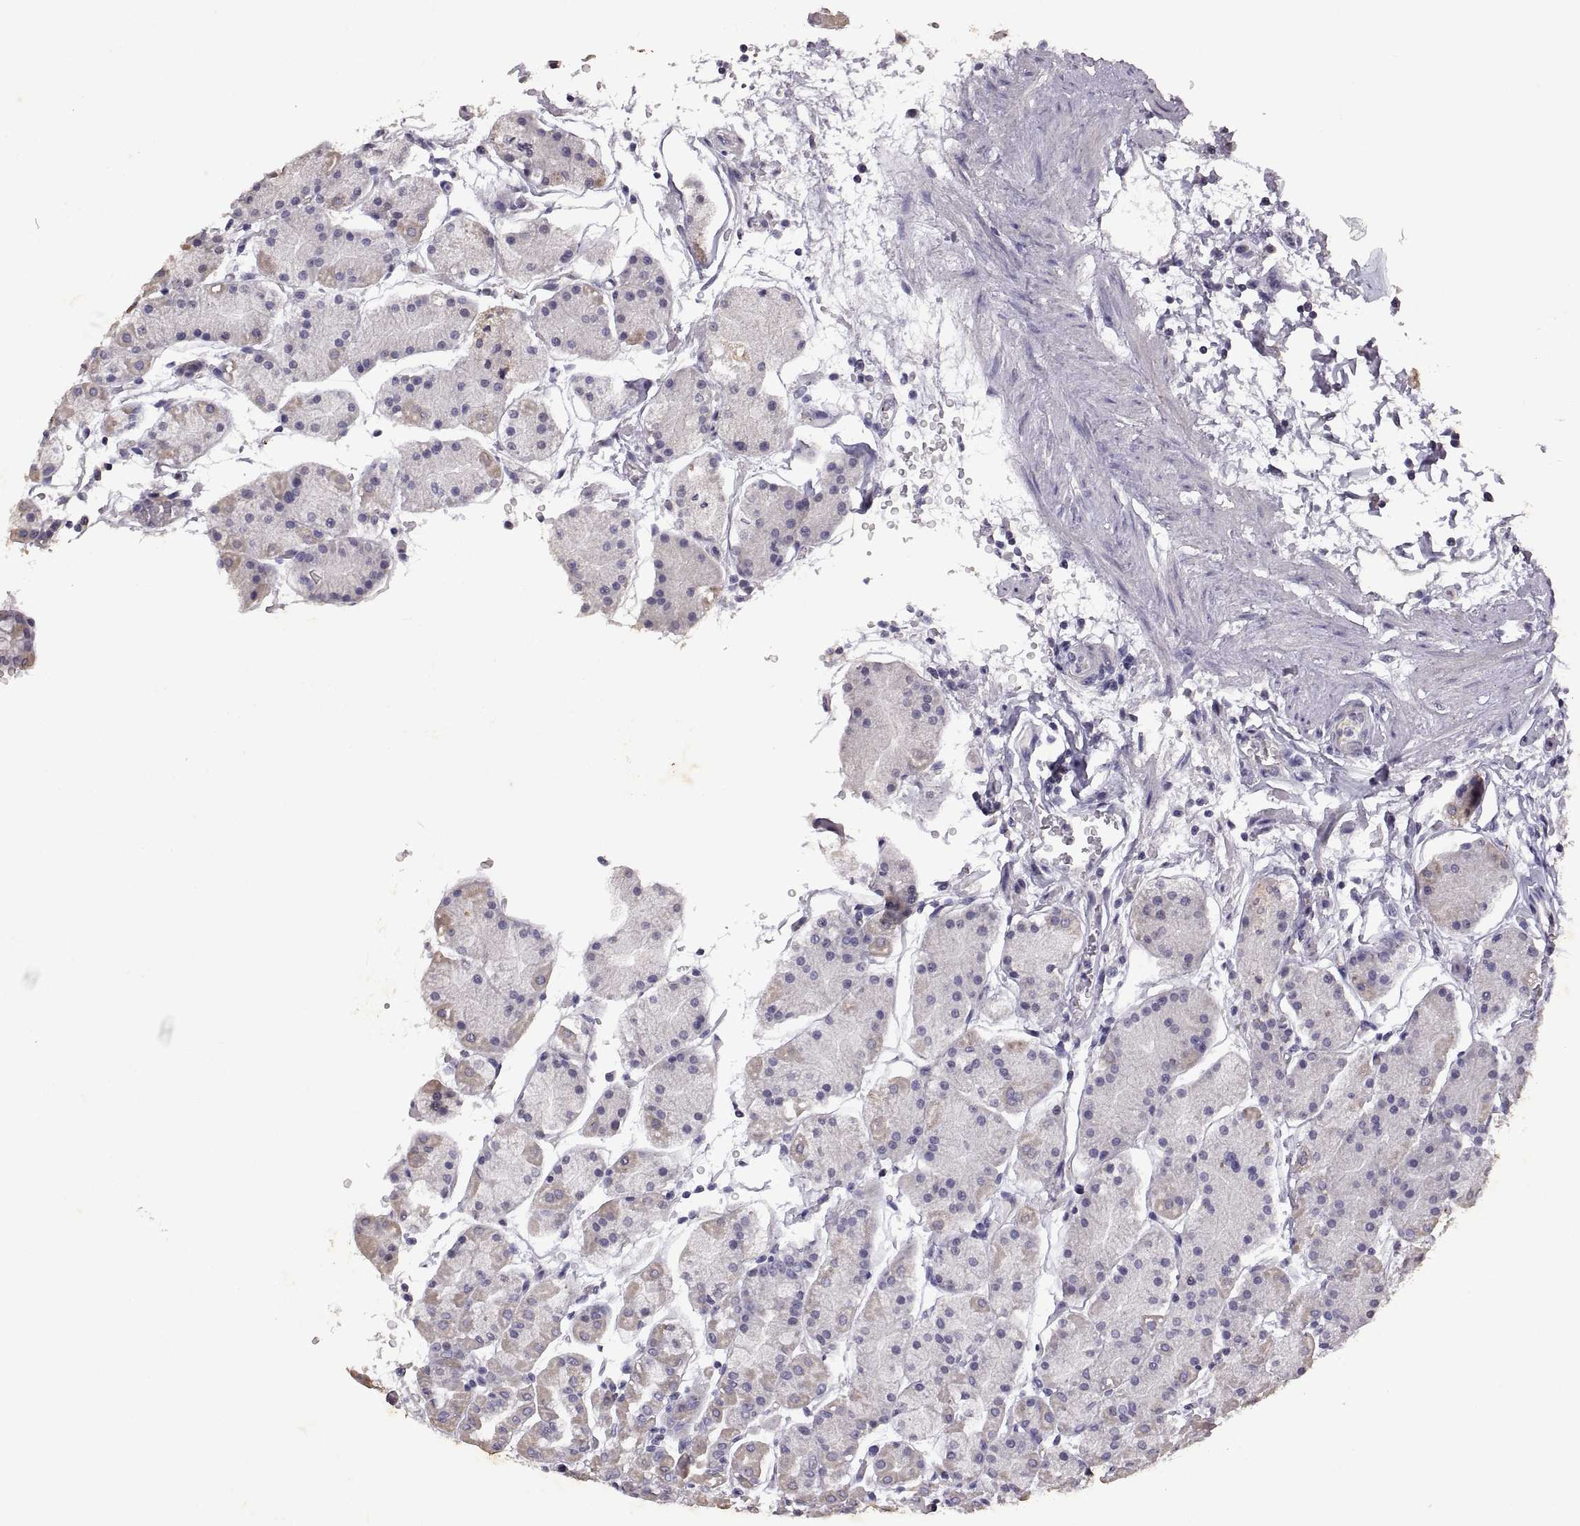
{"staining": {"intensity": "weak", "quantity": "<25%", "location": "cytoplasmic/membranous"}, "tissue": "stomach", "cell_type": "Glandular cells", "image_type": "normal", "snomed": [{"axis": "morphology", "description": "Normal tissue, NOS"}, {"axis": "topography", "description": "Stomach"}], "caption": "This is a photomicrograph of IHC staining of unremarkable stomach, which shows no positivity in glandular cells.", "gene": "DEFB136", "patient": {"sex": "male", "age": 54}}